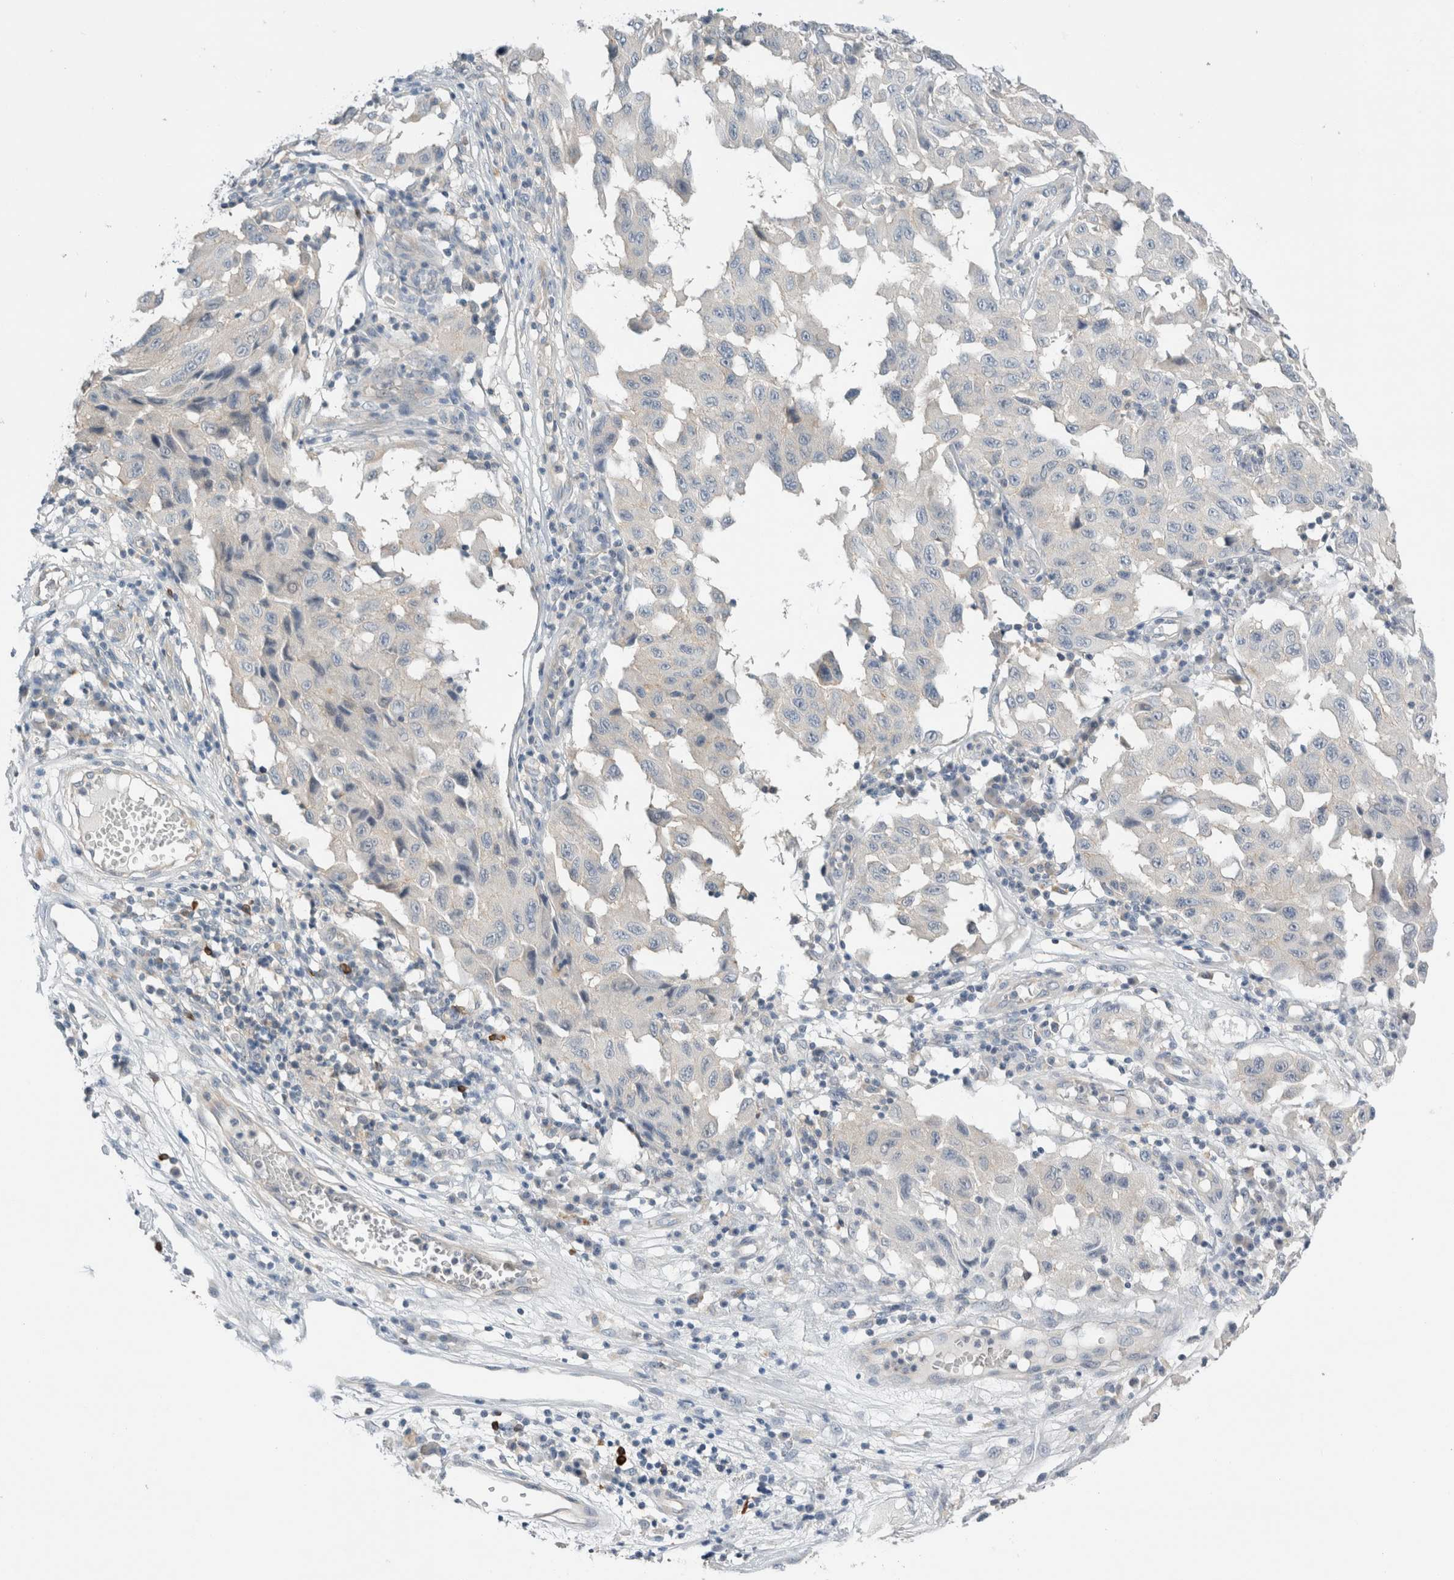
{"staining": {"intensity": "negative", "quantity": "none", "location": "none"}, "tissue": "melanoma", "cell_type": "Tumor cells", "image_type": "cancer", "snomed": [{"axis": "morphology", "description": "Malignant melanoma, NOS"}, {"axis": "topography", "description": "Skin"}], "caption": "Protein analysis of malignant melanoma demonstrates no significant positivity in tumor cells. (Brightfield microscopy of DAB (3,3'-diaminobenzidine) immunohistochemistry (IHC) at high magnification).", "gene": "SDR16C5", "patient": {"sex": "male", "age": 30}}